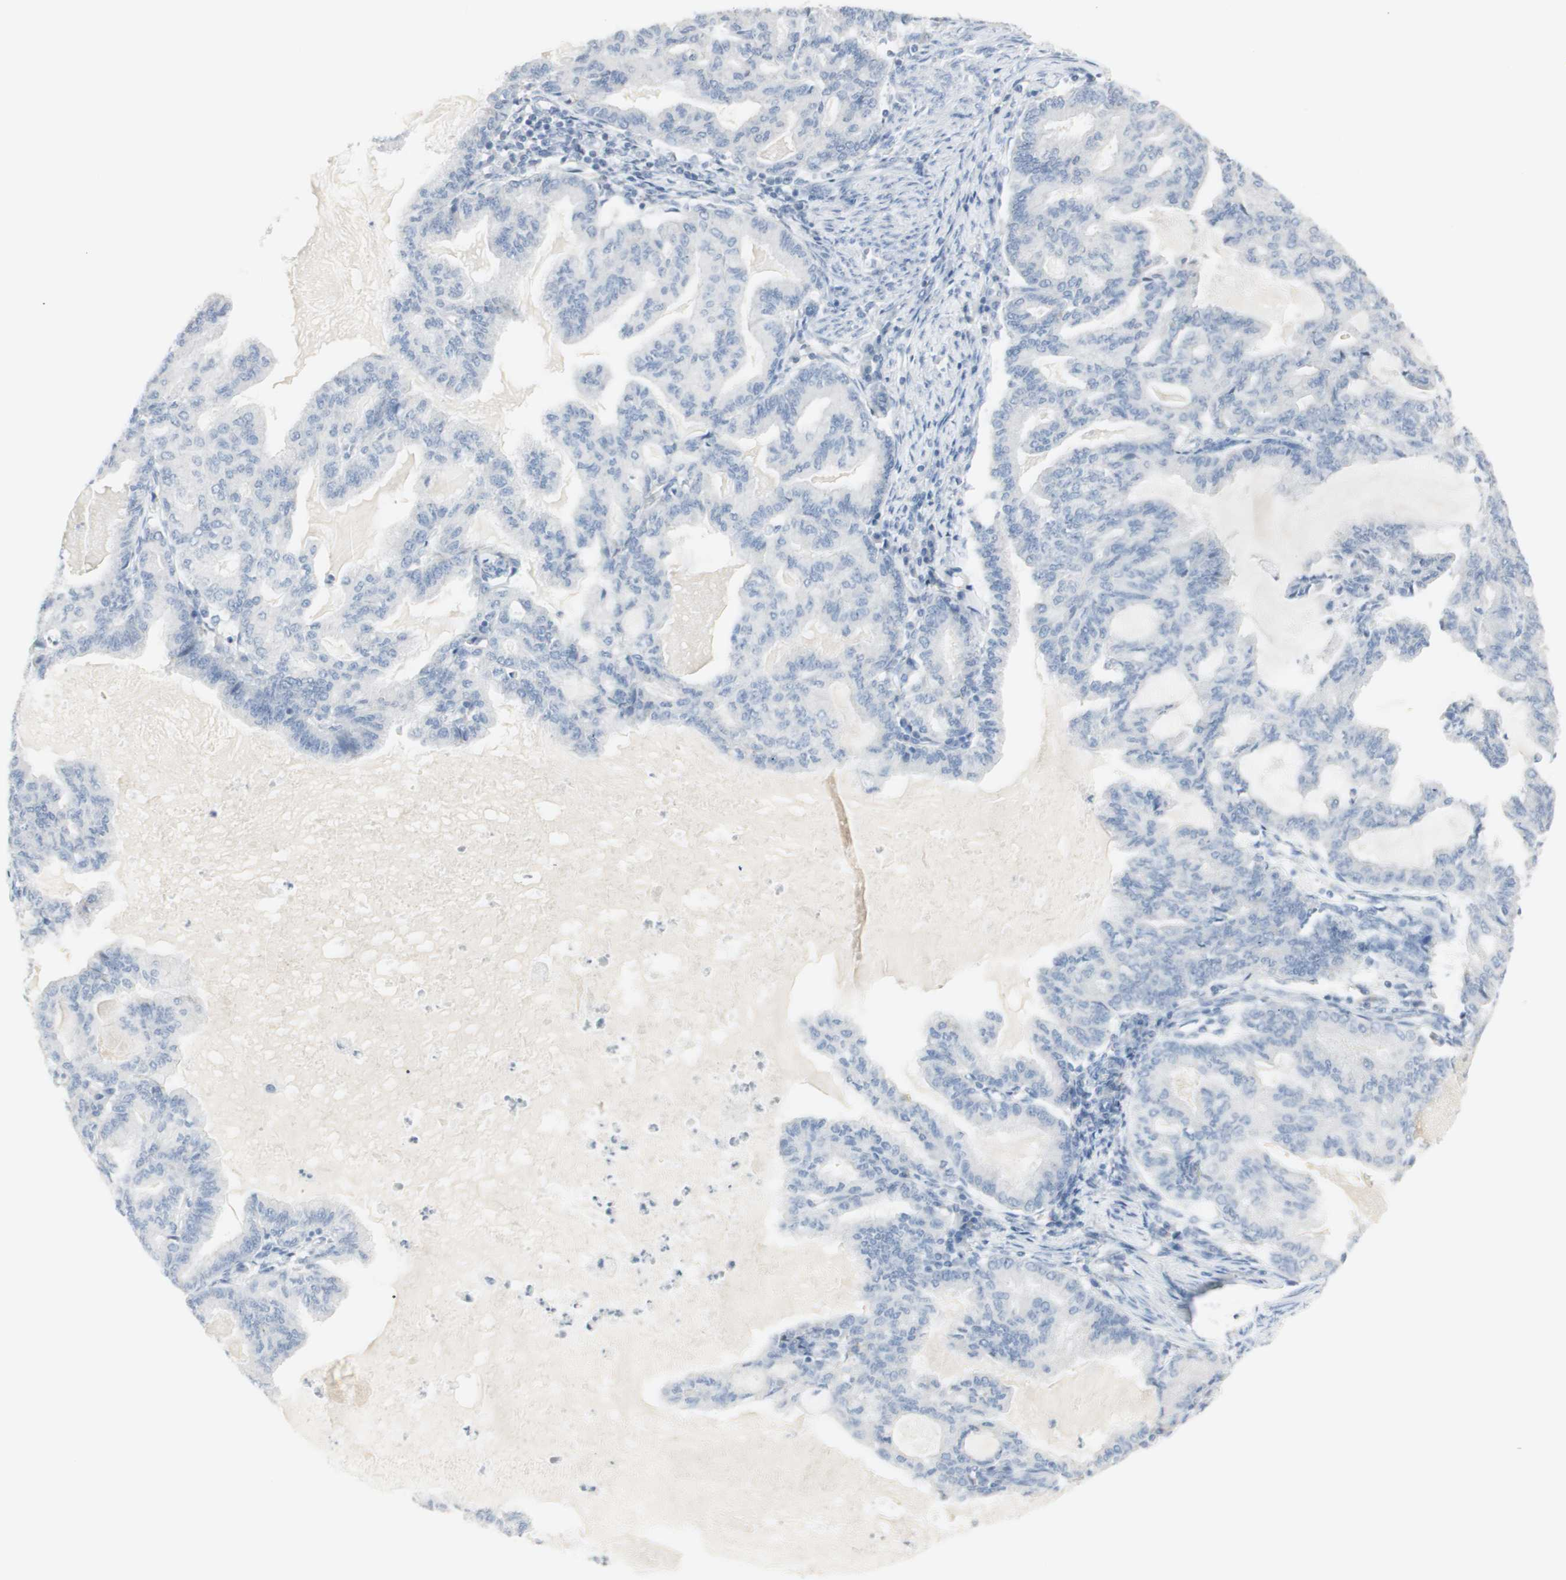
{"staining": {"intensity": "negative", "quantity": "none", "location": "none"}, "tissue": "endometrial cancer", "cell_type": "Tumor cells", "image_type": "cancer", "snomed": [{"axis": "morphology", "description": "Adenocarcinoma, NOS"}, {"axis": "topography", "description": "Endometrium"}], "caption": "Endometrial cancer was stained to show a protein in brown. There is no significant staining in tumor cells.", "gene": "ART3", "patient": {"sex": "female", "age": 86}}